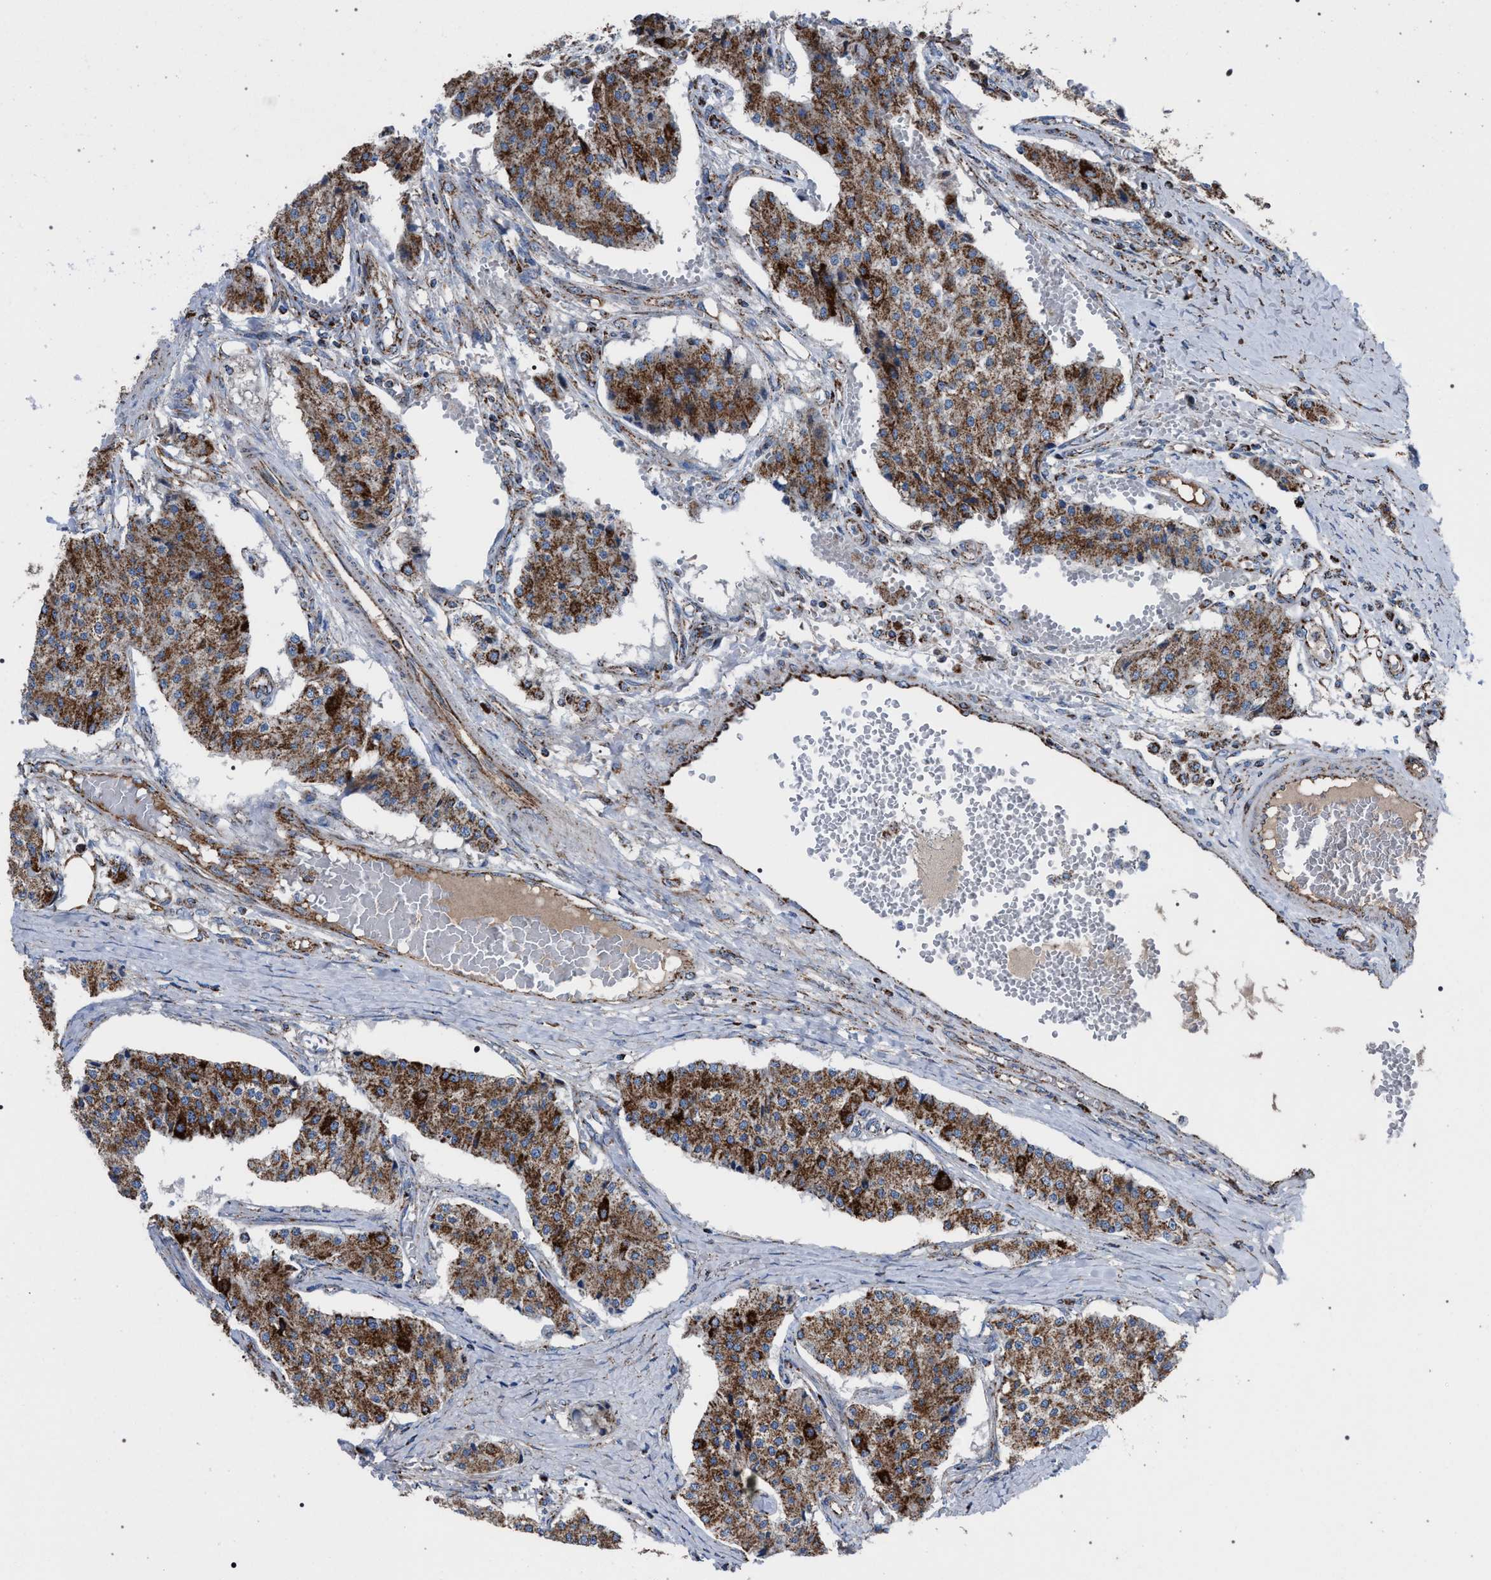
{"staining": {"intensity": "moderate", "quantity": ">75%", "location": "cytoplasmic/membranous"}, "tissue": "carcinoid", "cell_type": "Tumor cells", "image_type": "cancer", "snomed": [{"axis": "morphology", "description": "Carcinoid, malignant, NOS"}, {"axis": "topography", "description": "Colon"}], "caption": "There is medium levels of moderate cytoplasmic/membranous staining in tumor cells of carcinoid, as demonstrated by immunohistochemical staining (brown color).", "gene": "VPS13A", "patient": {"sex": "female", "age": 52}}